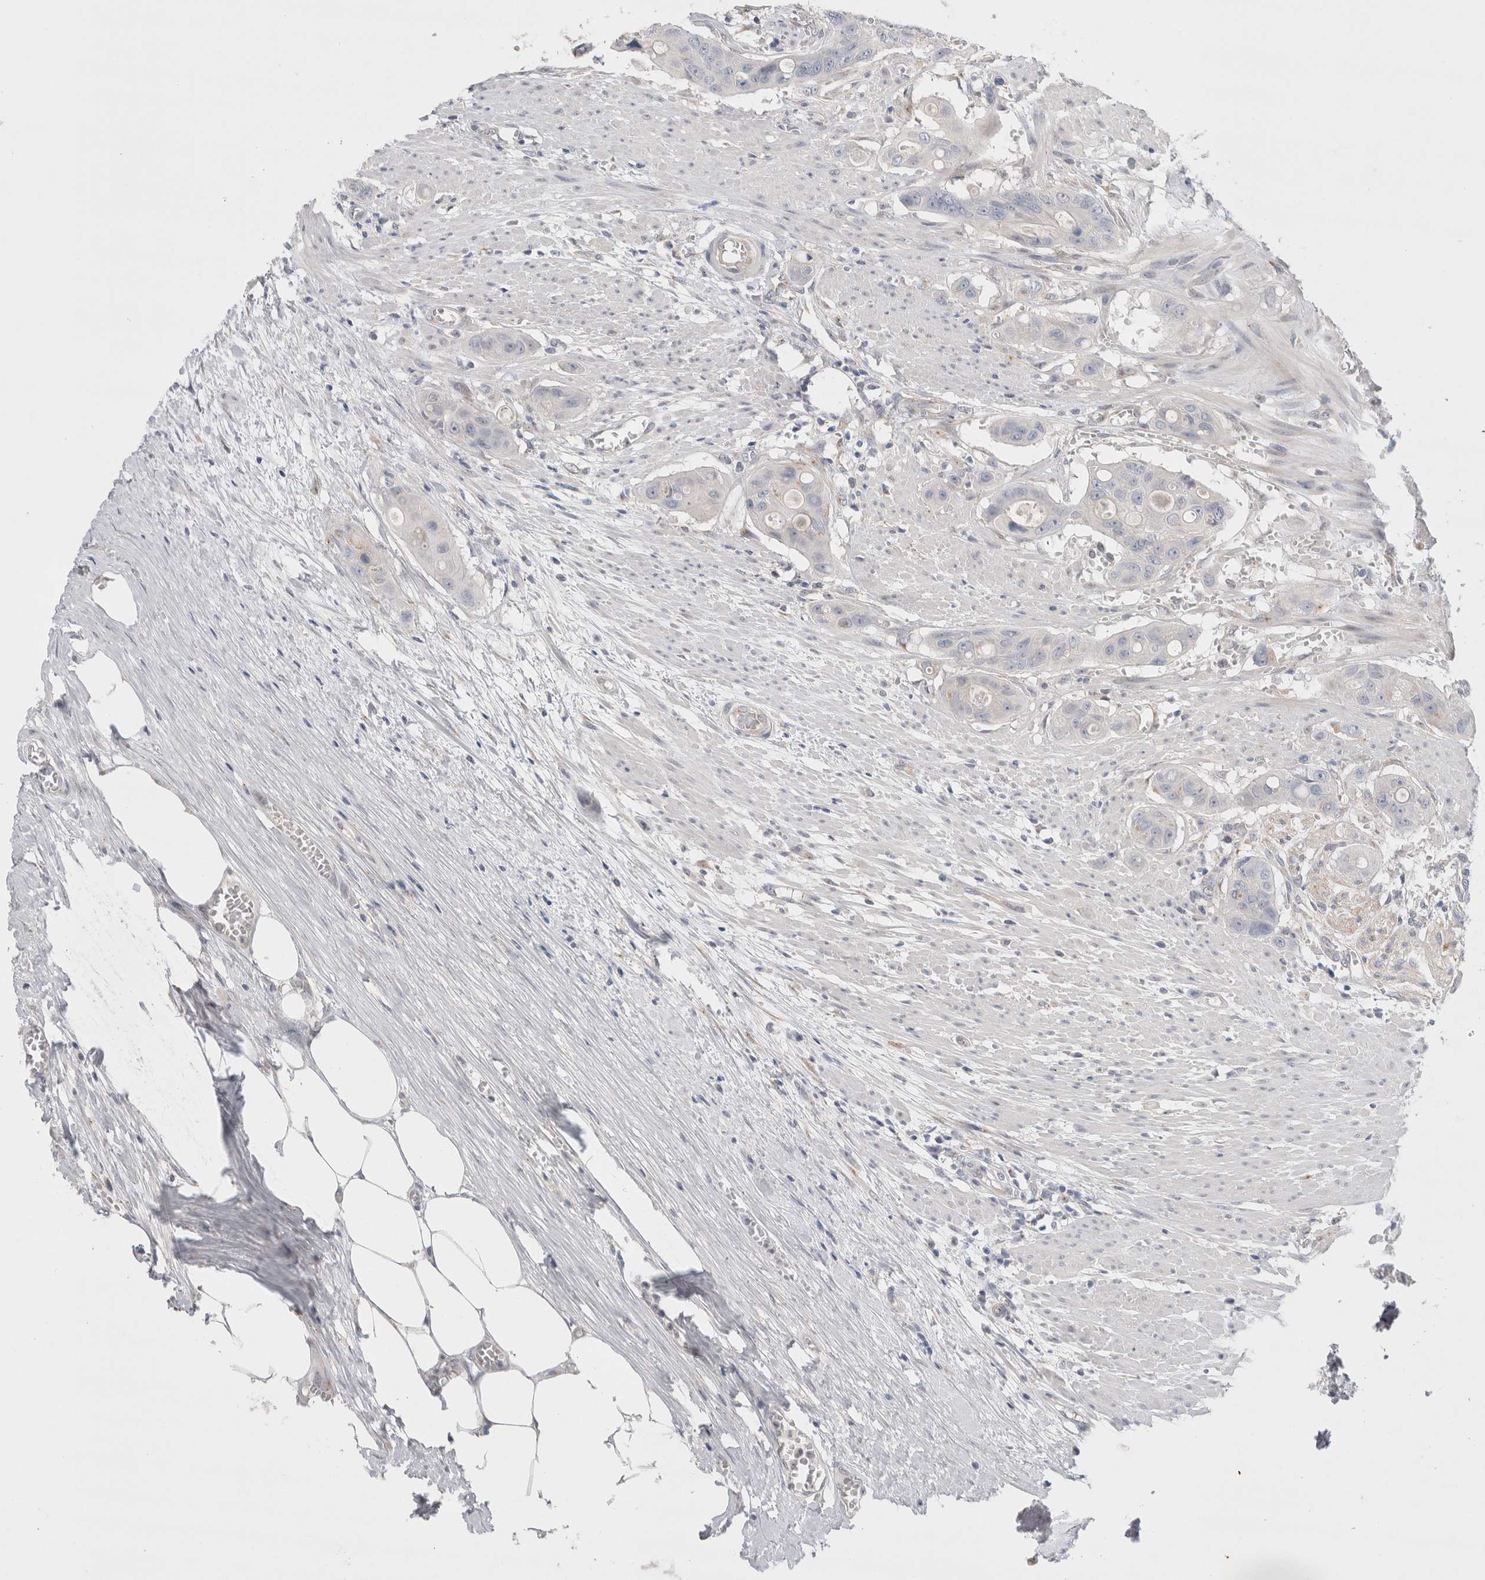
{"staining": {"intensity": "weak", "quantity": "<25%", "location": "nuclear"}, "tissue": "colorectal cancer", "cell_type": "Tumor cells", "image_type": "cancer", "snomed": [{"axis": "morphology", "description": "Adenocarcinoma, NOS"}, {"axis": "topography", "description": "Colon"}], "caption": "A micrograph of adenocarcinoma (colorectal) stained for a protein reveals no brown staining in tumor cells.", "gene": "BICD2", "patient": {"sex": "female", "age": 57}}